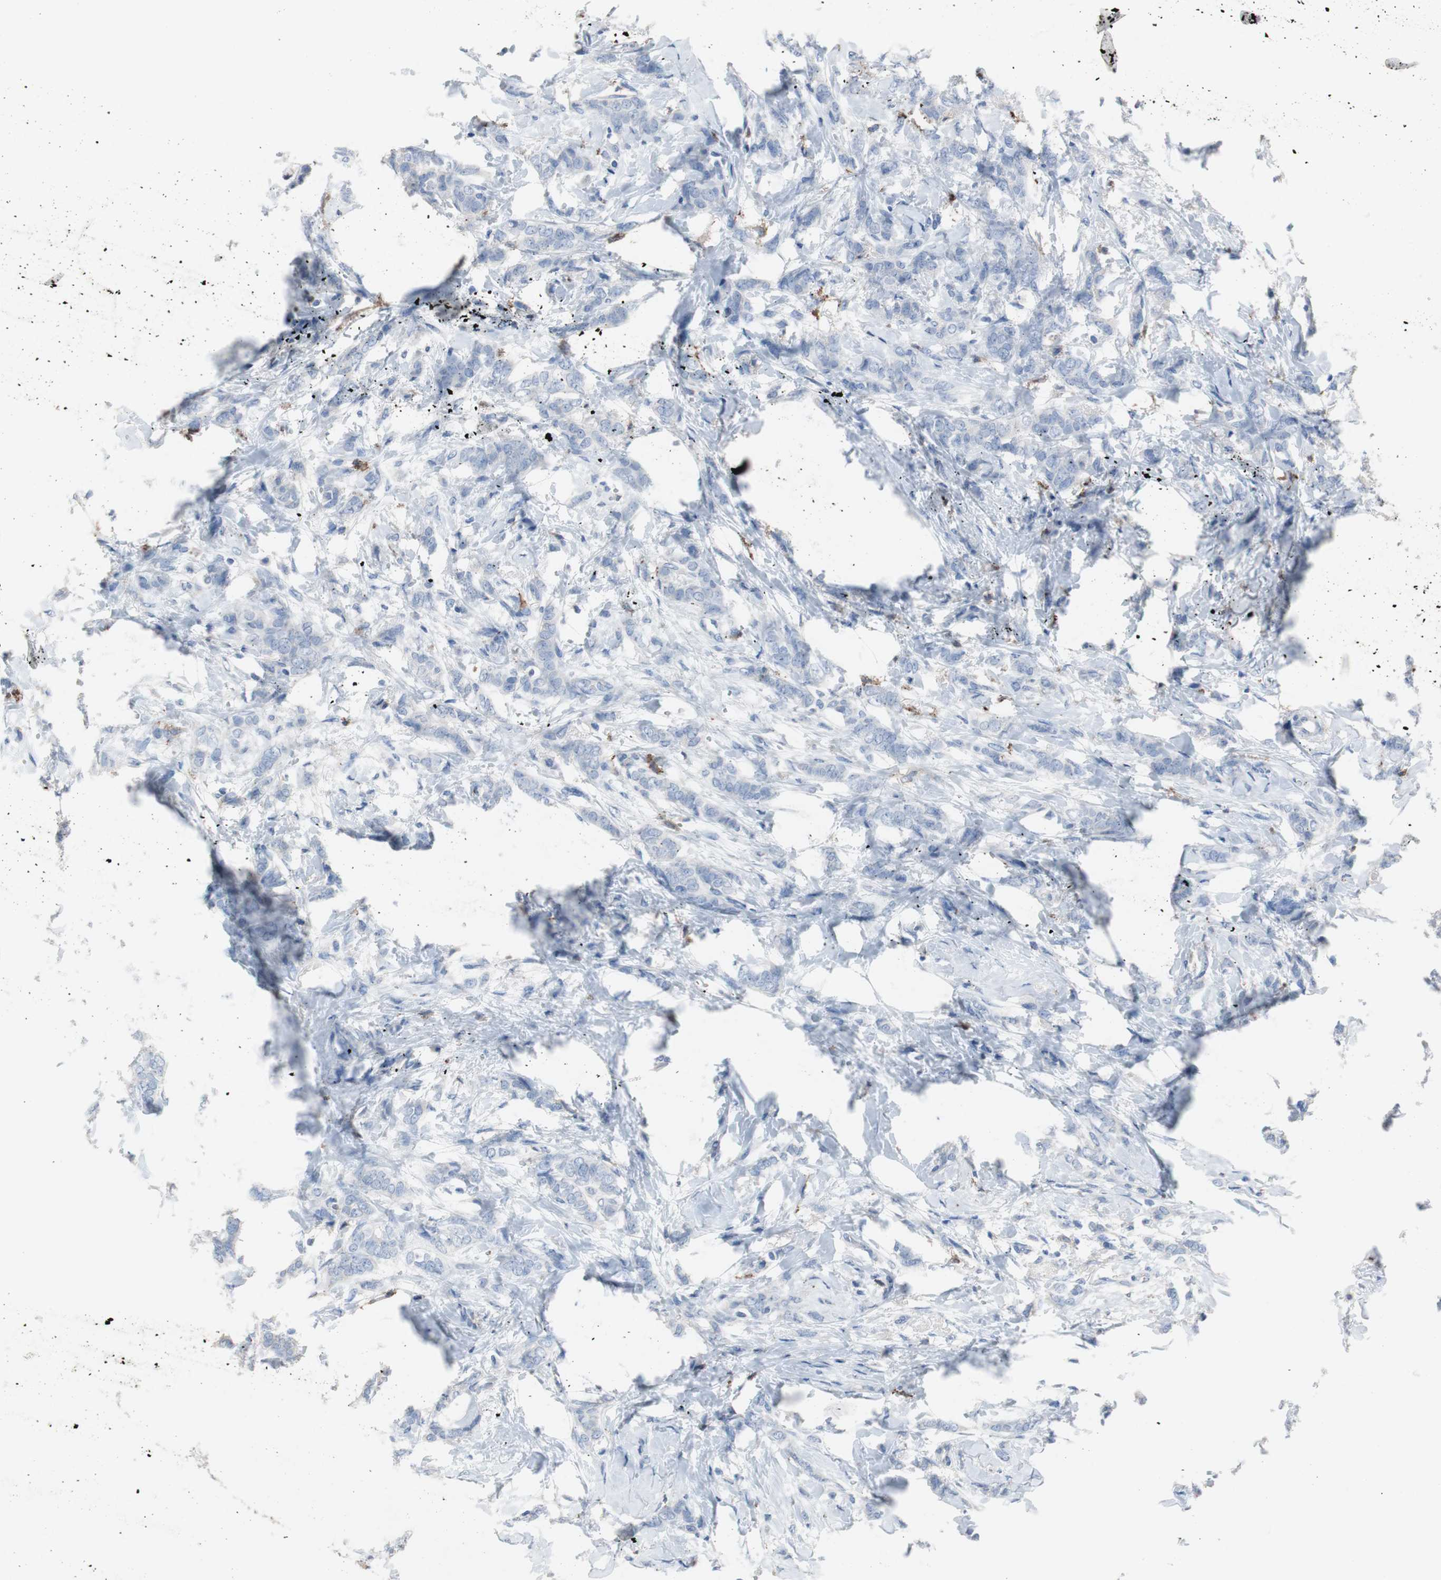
{"staining": {"intensity": "negative", "quantity": "none", "location": "none"}, "tissue": "breast cancer", "cell_type": "Tumor cells", "image_type": "cancer", "snomed": [{"axis": "morphology", "description": "Lobular carcinoma, in situ"}, {"axis": "morphology", "description": "Lobular carcinoma"}, {"axis": "topography", "description": "Breast"}], "caption": "The photomicrograph shows no significant positivity in tumor cells of breast cancer. (Stains: DAB (3,3'-diaminobenzidine) immunohistochemistry (IHC) with hematoxylin counter stain, Microscopy: brightfield microscopy at high magnification).", "gene": "FCGR2B", "patient": {"sex": "female", "age": 41}}